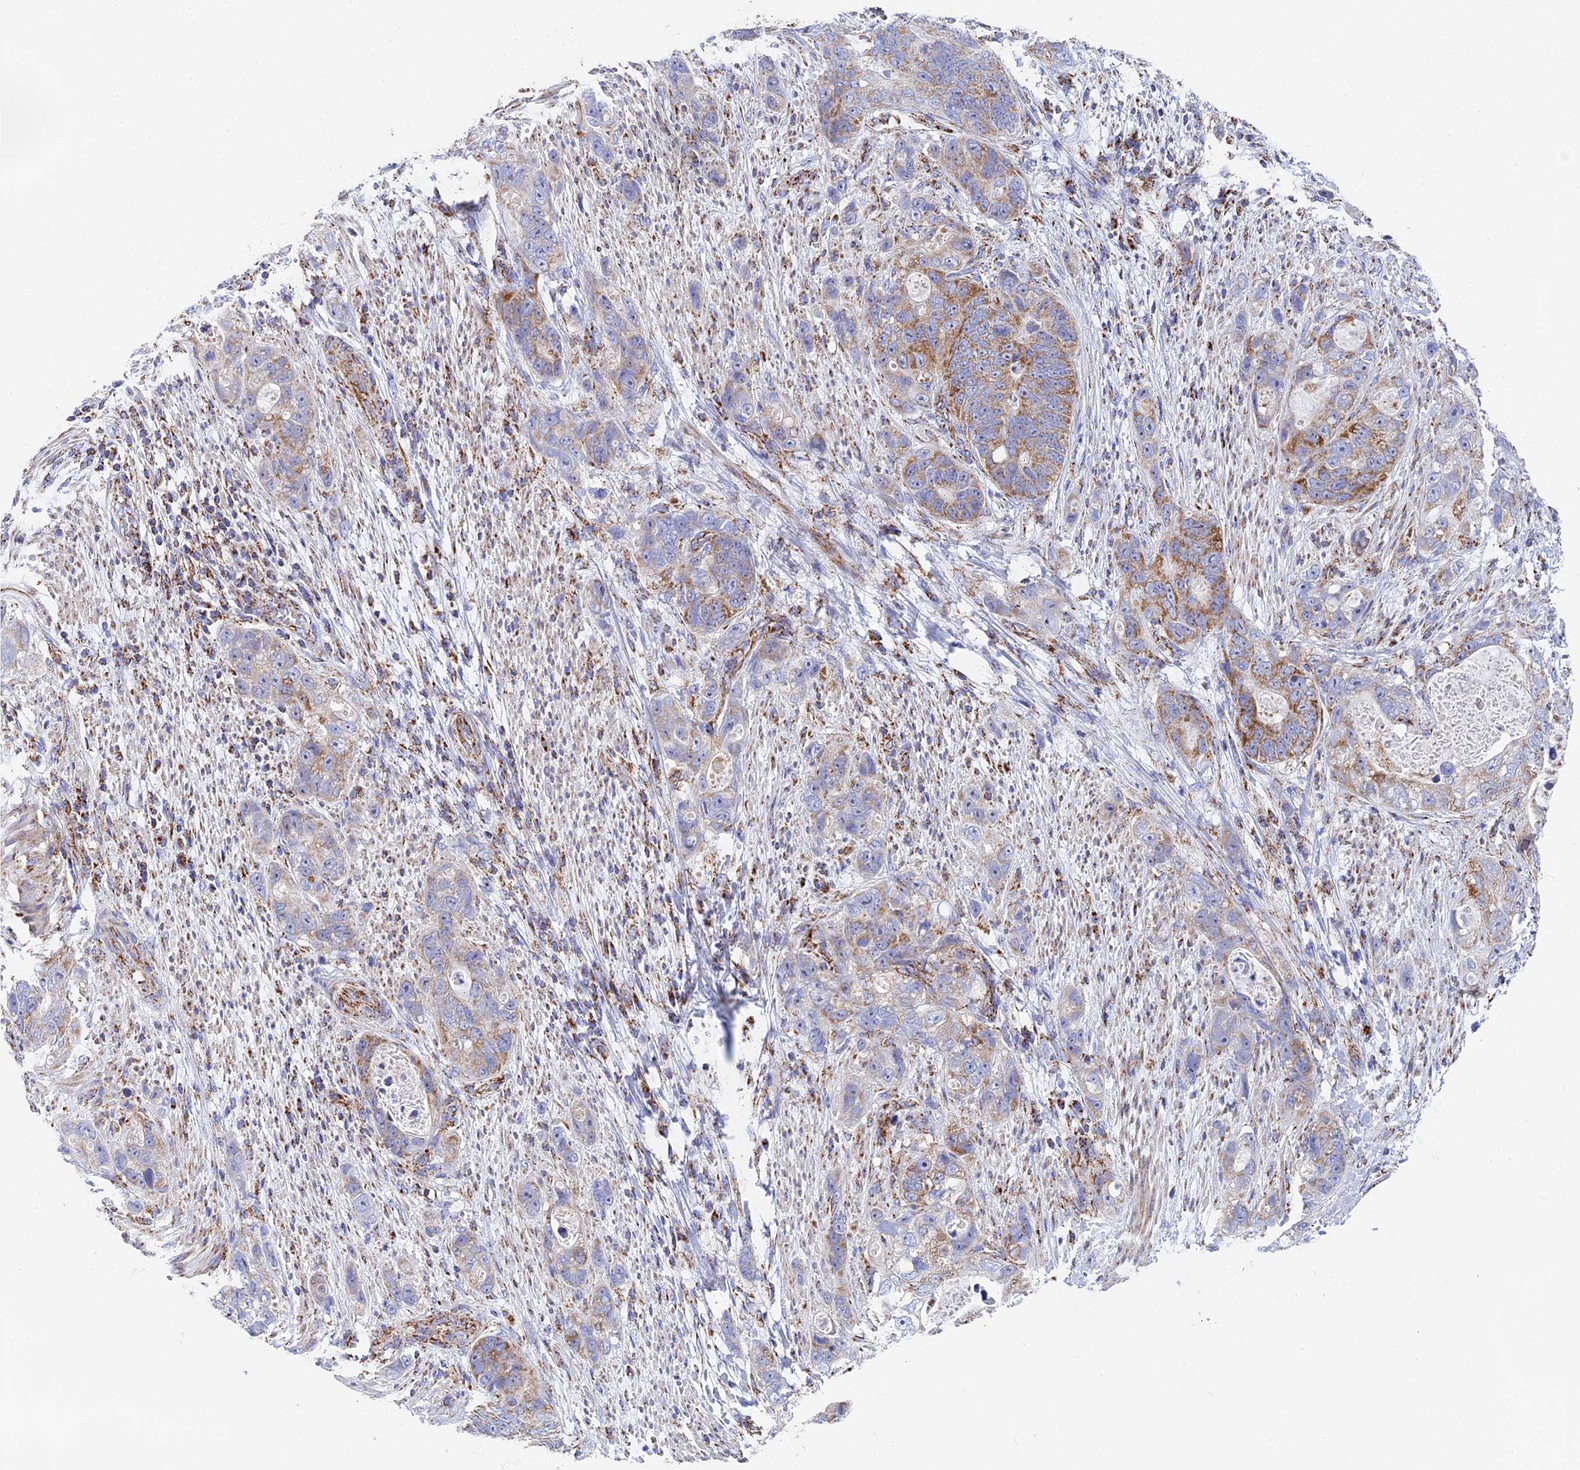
{"staining": {"intensity": "moderate", "quantity": "25%-75%", "location": "cytoplasmic/membranous"}, "tissue": "stomach cancer", "cell_type": "Tumor cells", "image_type": "cancer", "snomed": [{"axis": "morphology", "description": "Adenocarcinoma, NOS"}, {"axis": "topography", "description": "Stomach"}], "caption": "Moderate cytoplasmic/membranous protein positivity is appreciated in approximately 25%-75% of tumor cells in stomach cancer. (Stains: DAB (3,3'-diaminobenzidine) in brown, nuclei in blue, Microscopy: brightfield microscopy at high magnification).", "gene": "NDUFA5", "patient": {"sex": "female", "age": 89}}